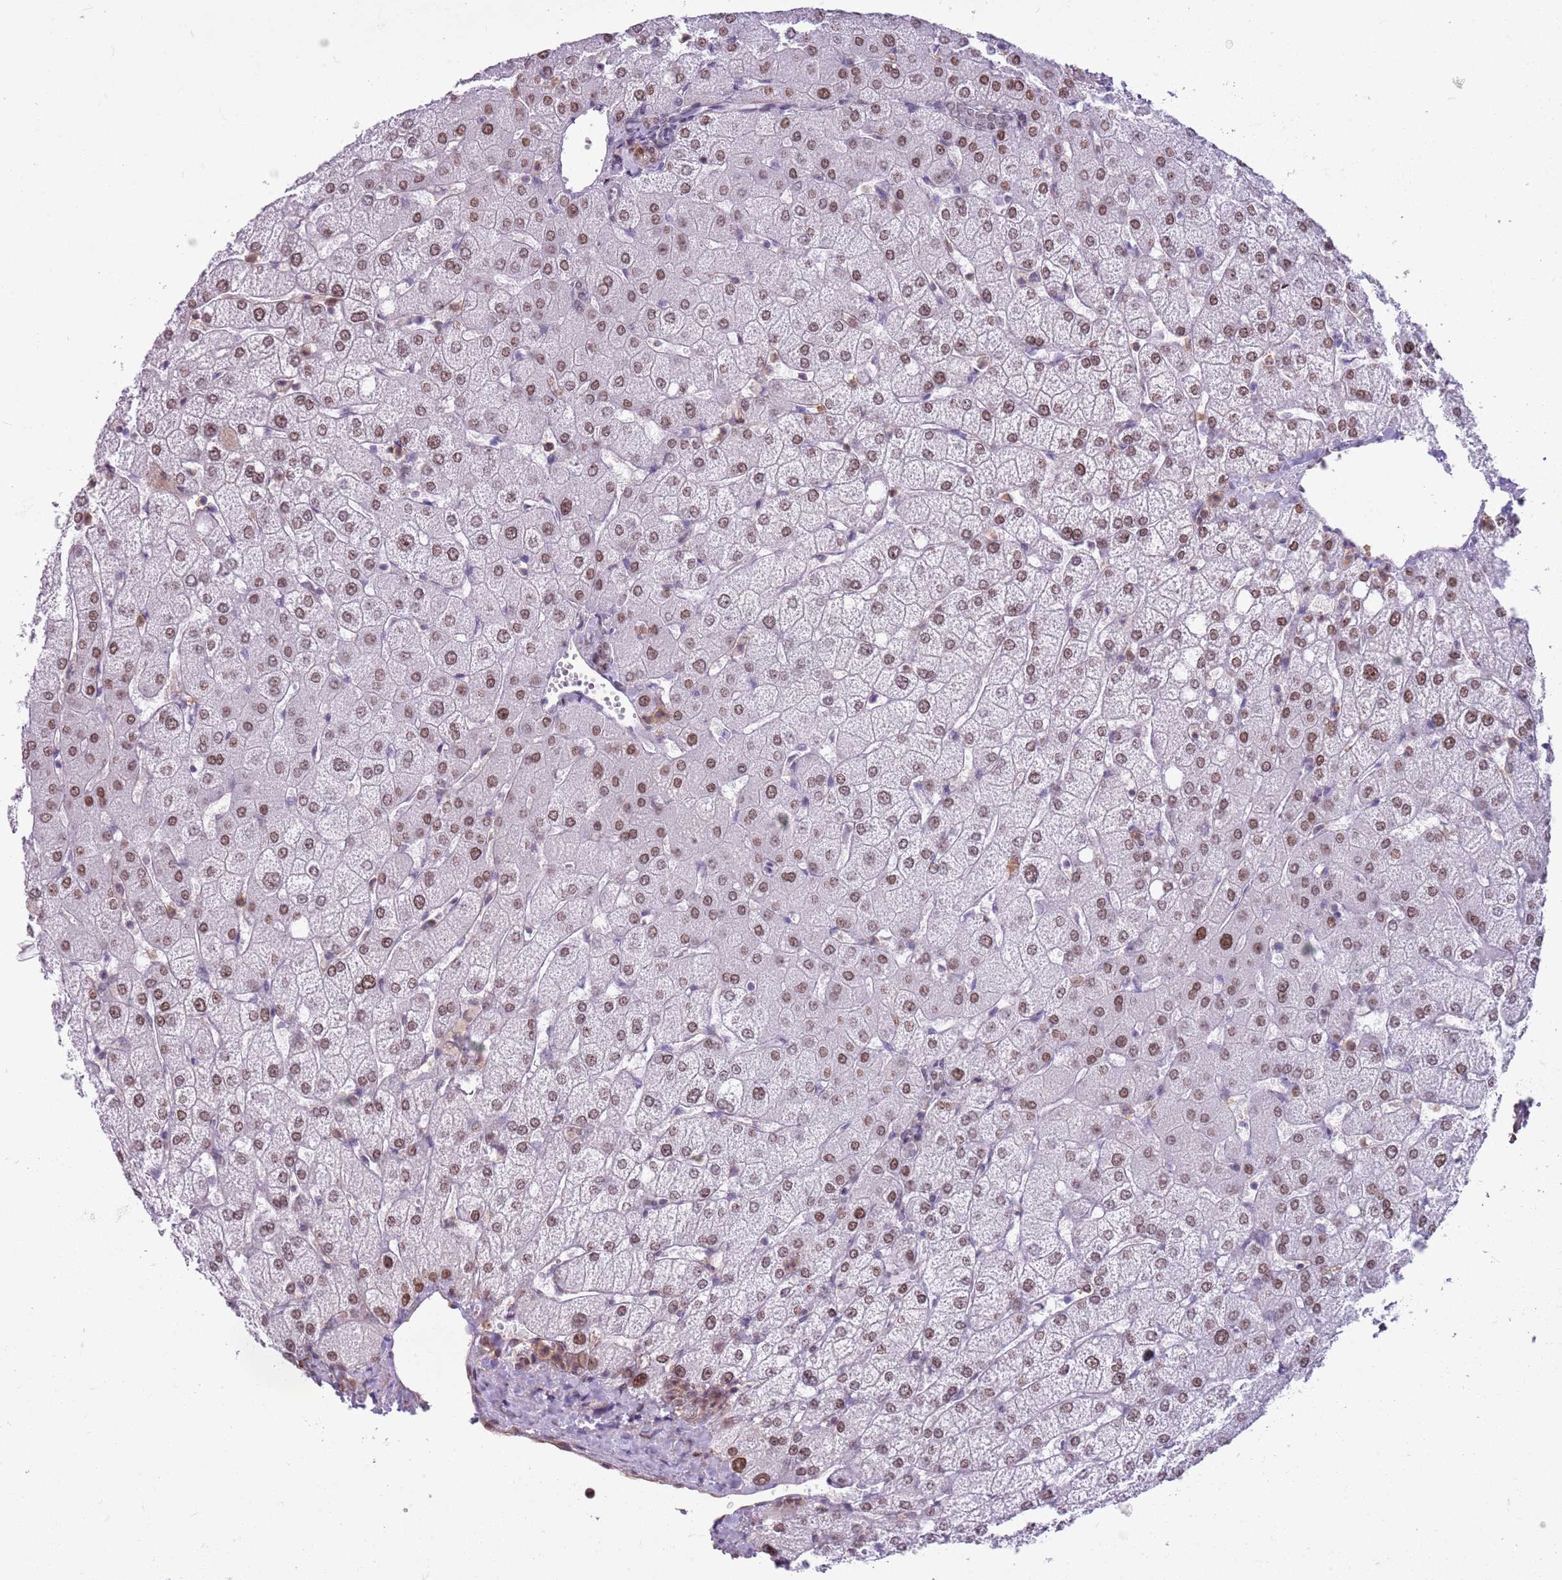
{"staining": {"intensity": "weak", "quantity": "<25%", "location": "nuclear"}, "tissue": "liver", "cell_type": "Cholangiocytes", "image_type": "normal", "snomed": [{"axis": "morphology", "description": "Normal tissue, NOS"}, {"axis": "topography", "description": "Liver"}], "caption": "The photomicrograph shows no significant expression in cholangiocytes of liver.", "gene": "DHX32", "patient": {"sex": "female", "age": 54}}